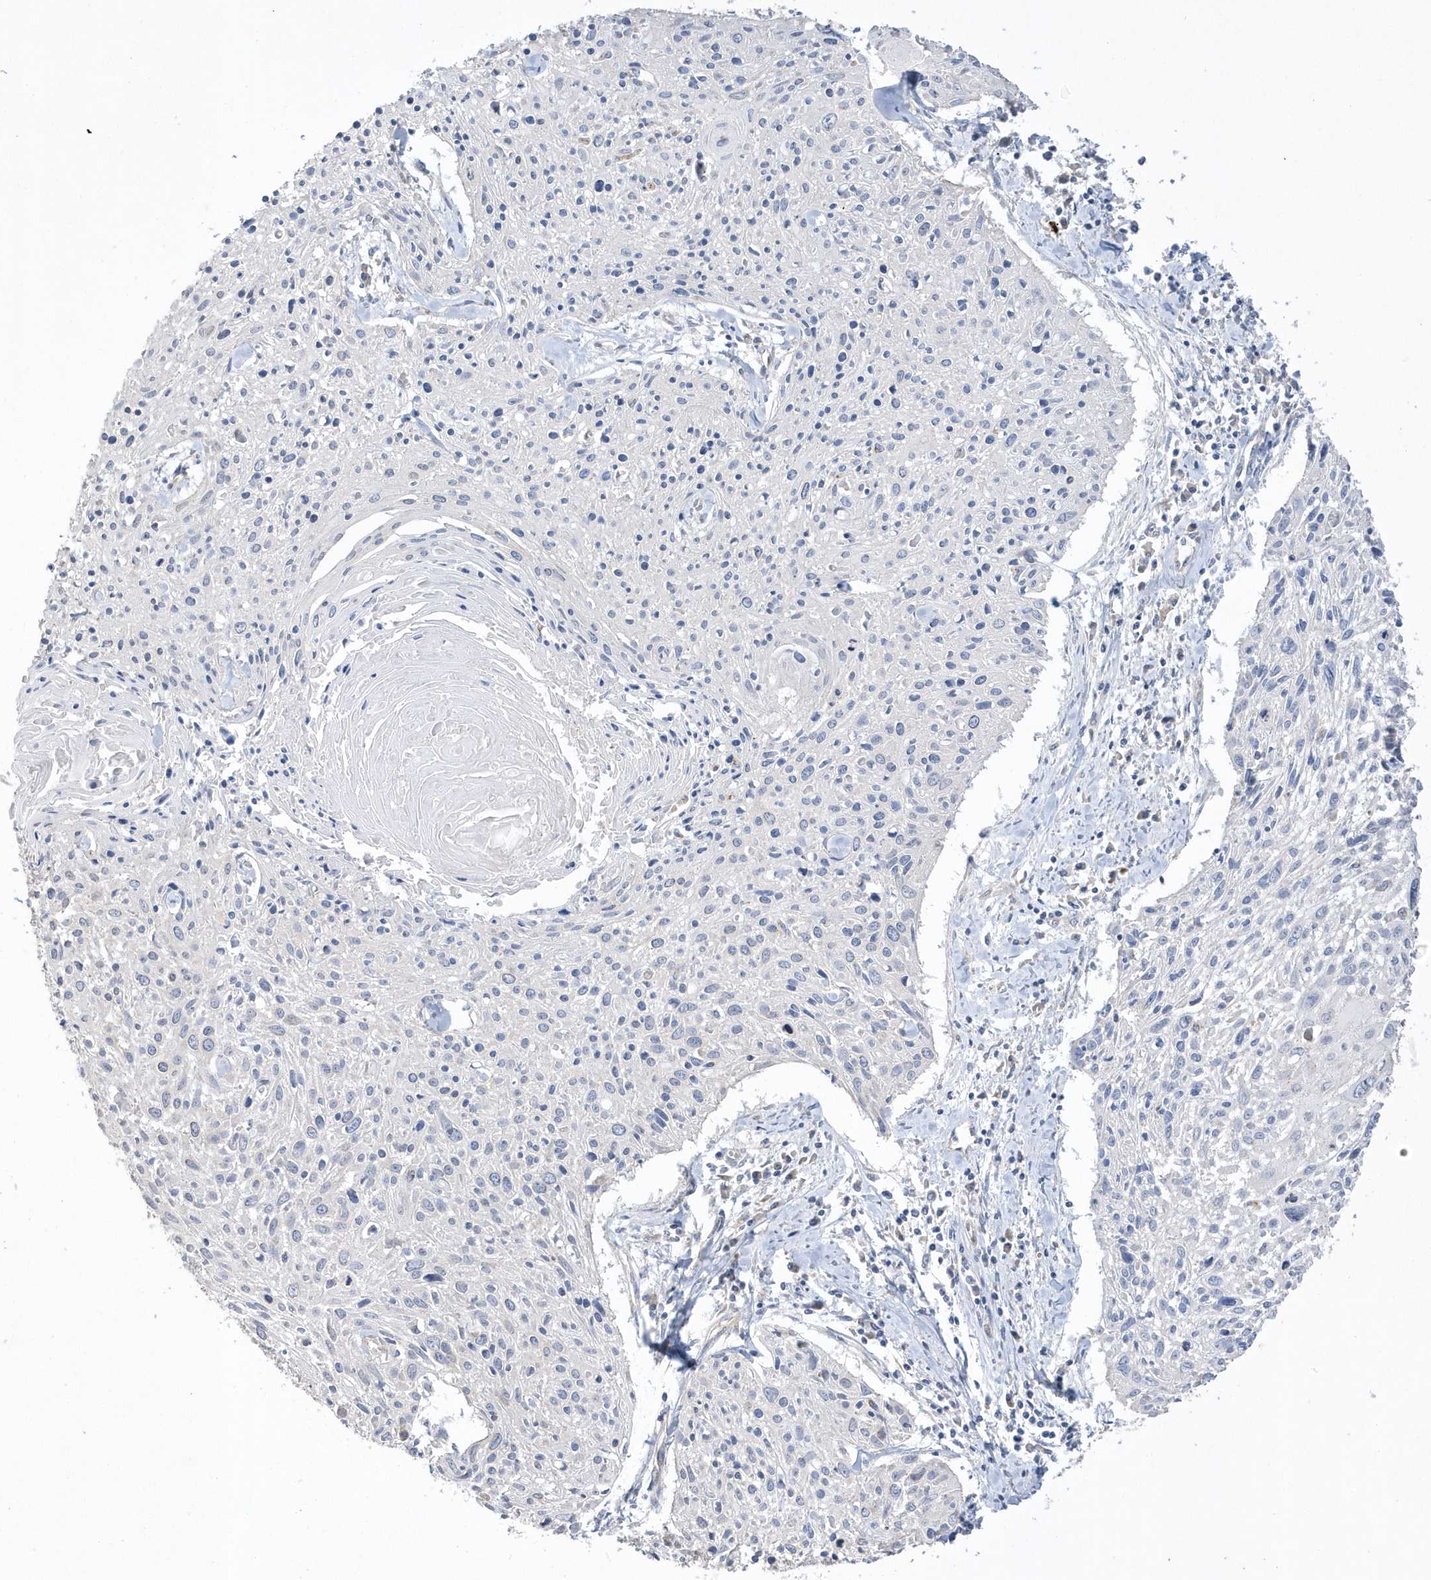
{"staining": {"intensity": "negative", "quantity": "none", "location": "none"}, "tissue": "cervical cancer", "cell_type": "Tumor cells", "image_type": "cancer", "snomed": [{"axis": "morphology", "description": "Squamous cell carcinoma, NOS"}, {"axis": "topography", "description": "Cervix"}], "caption": "Immunohistochemical staining of cervical cancer (squamous cell carcinoma) demonstrates no significant positivity in tumor cells.", "gene": "SPATA5", "patient": {"sex": "female", "age": 51}}